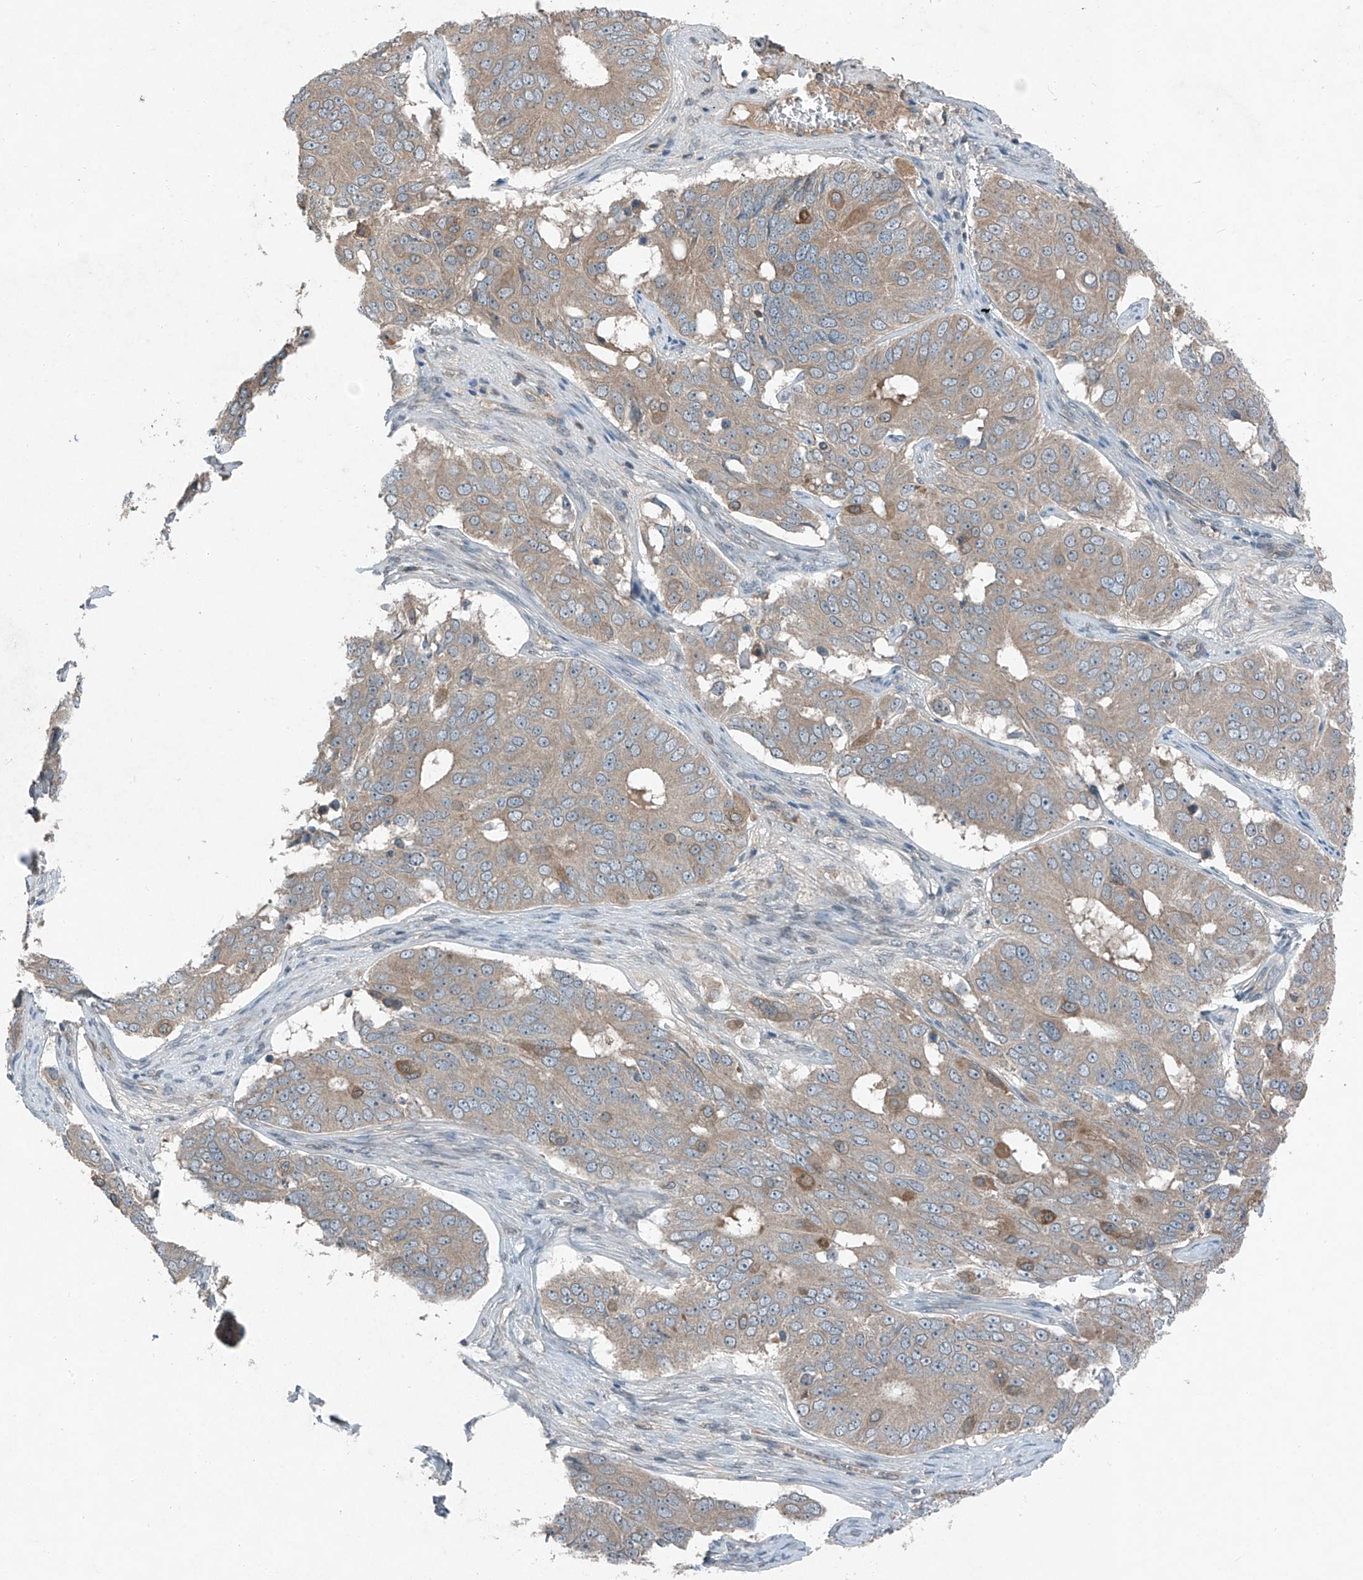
{"staining": {"intensity": "weak", "quantity": "25%-75%", "location": "cytoplasmic/membranous"}, "tissue": "ovarian cancer", "cell_type": "Tumor cells", "image_type": "cancer", "snomed": [{"axis": "morphology", "description": "Carcinoma, endometroid"}, {"axis": "topography", "description": "Ovary"}], "caption": "Brown immunohistochemical staining in human ovarian cancer (endometroid carcinoma) shows weak cytoplasmic/membranous staining in approximately 25%-75% of tumor cells.", "gene": "FOXRED2", "patient": {"sex": "female", "age": 51}}